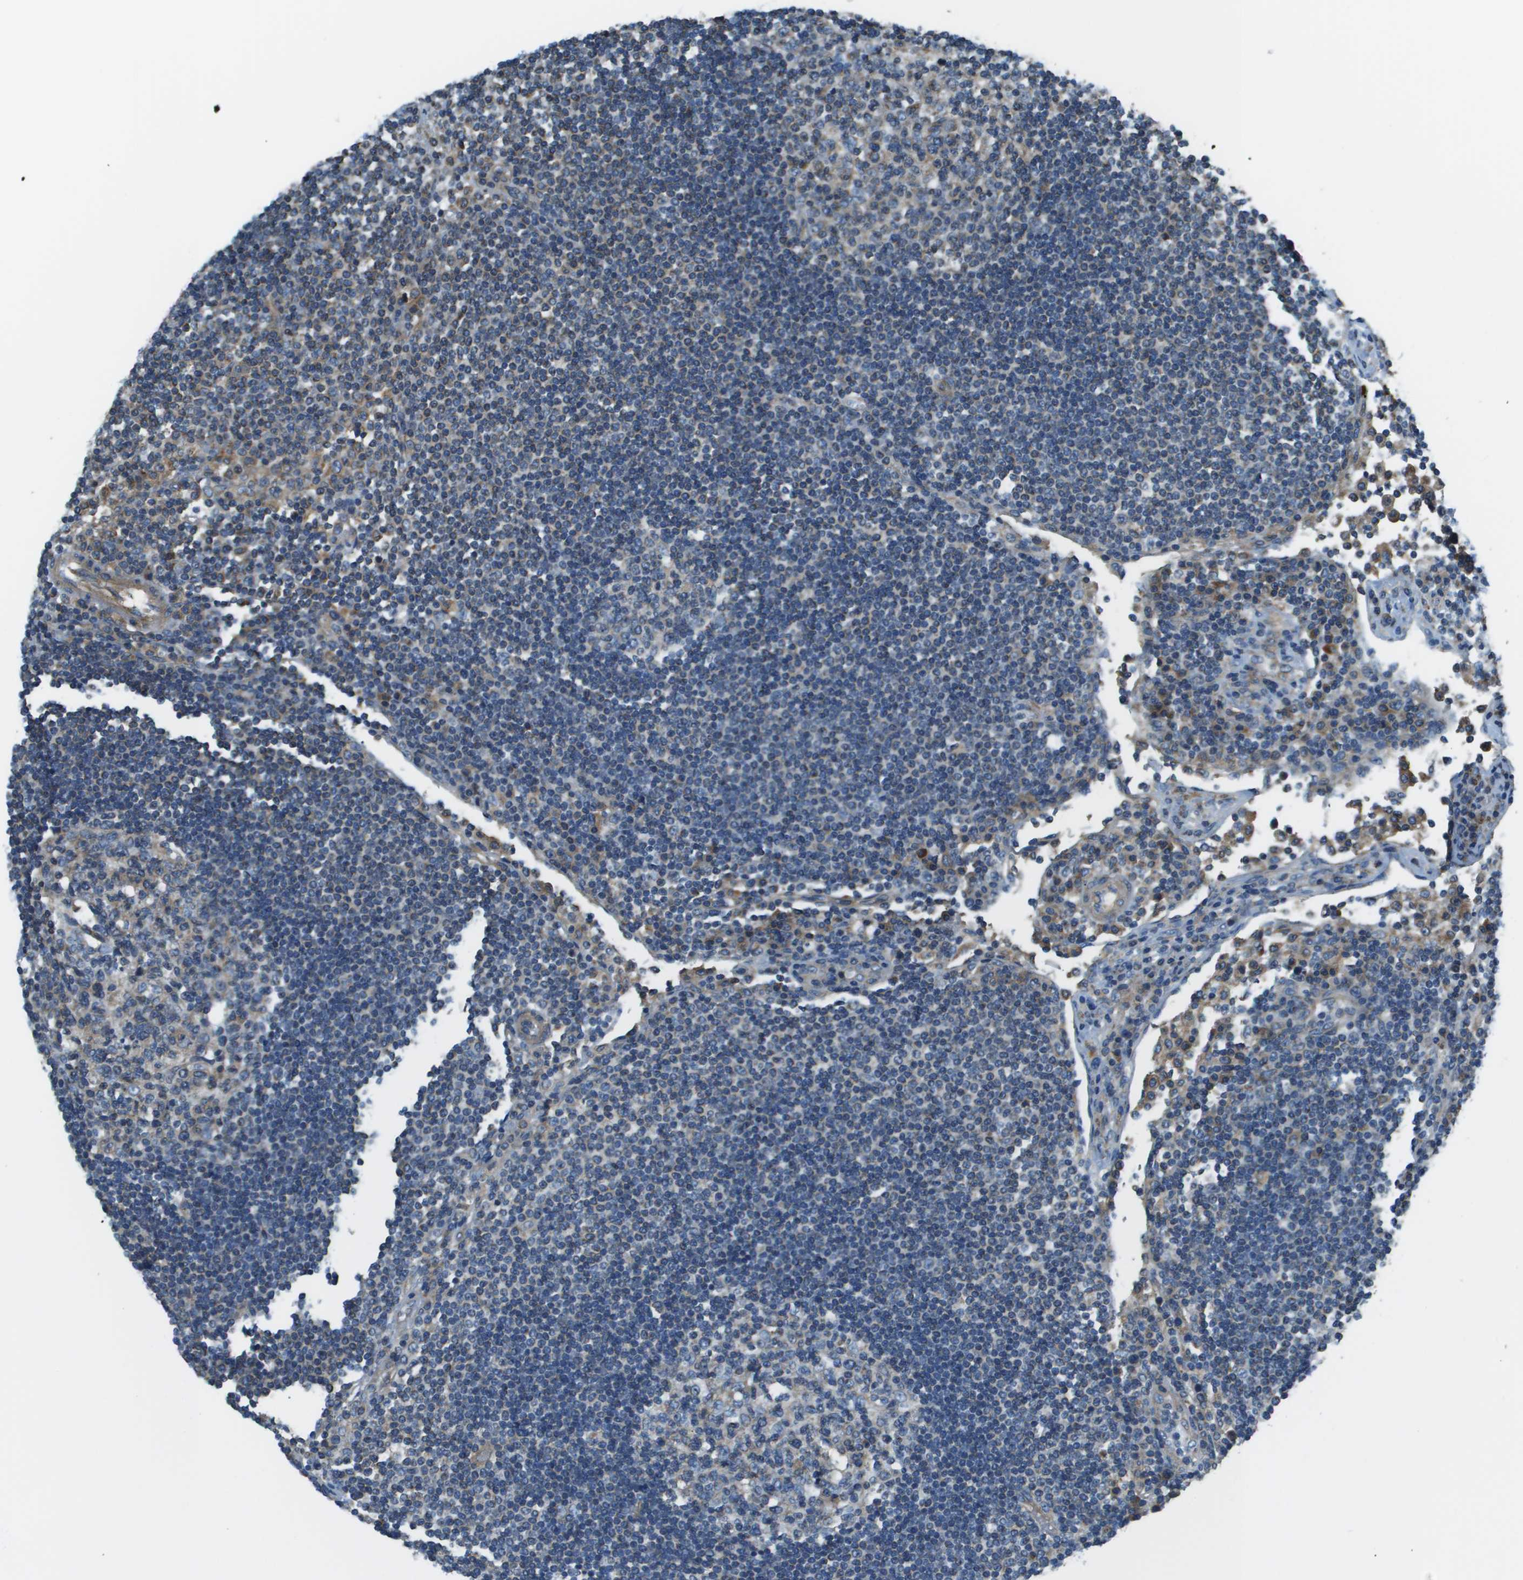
{"staining": {"intensity": "weak", "quantity": "<25%", "location": "cytoplasmic/membranous"}, "tissue": "lymph node", "cell_type": "Germinal center cells", "image_type": "normal", "snomed": [{"axis": "morphology", "description": "Normal tissue, NOS"}, {"axis": "topography", "description": "Lymph node"}], "caption": "The photomicrograph reveals no significant staining in germinal center cells of lymph node. (Brightfield microscopy of DAB (3,3'-diaminobenzidine) IHC at high magnification).", "gene": "TMEM51", "patient": {"sex": "female", "age": 53}}